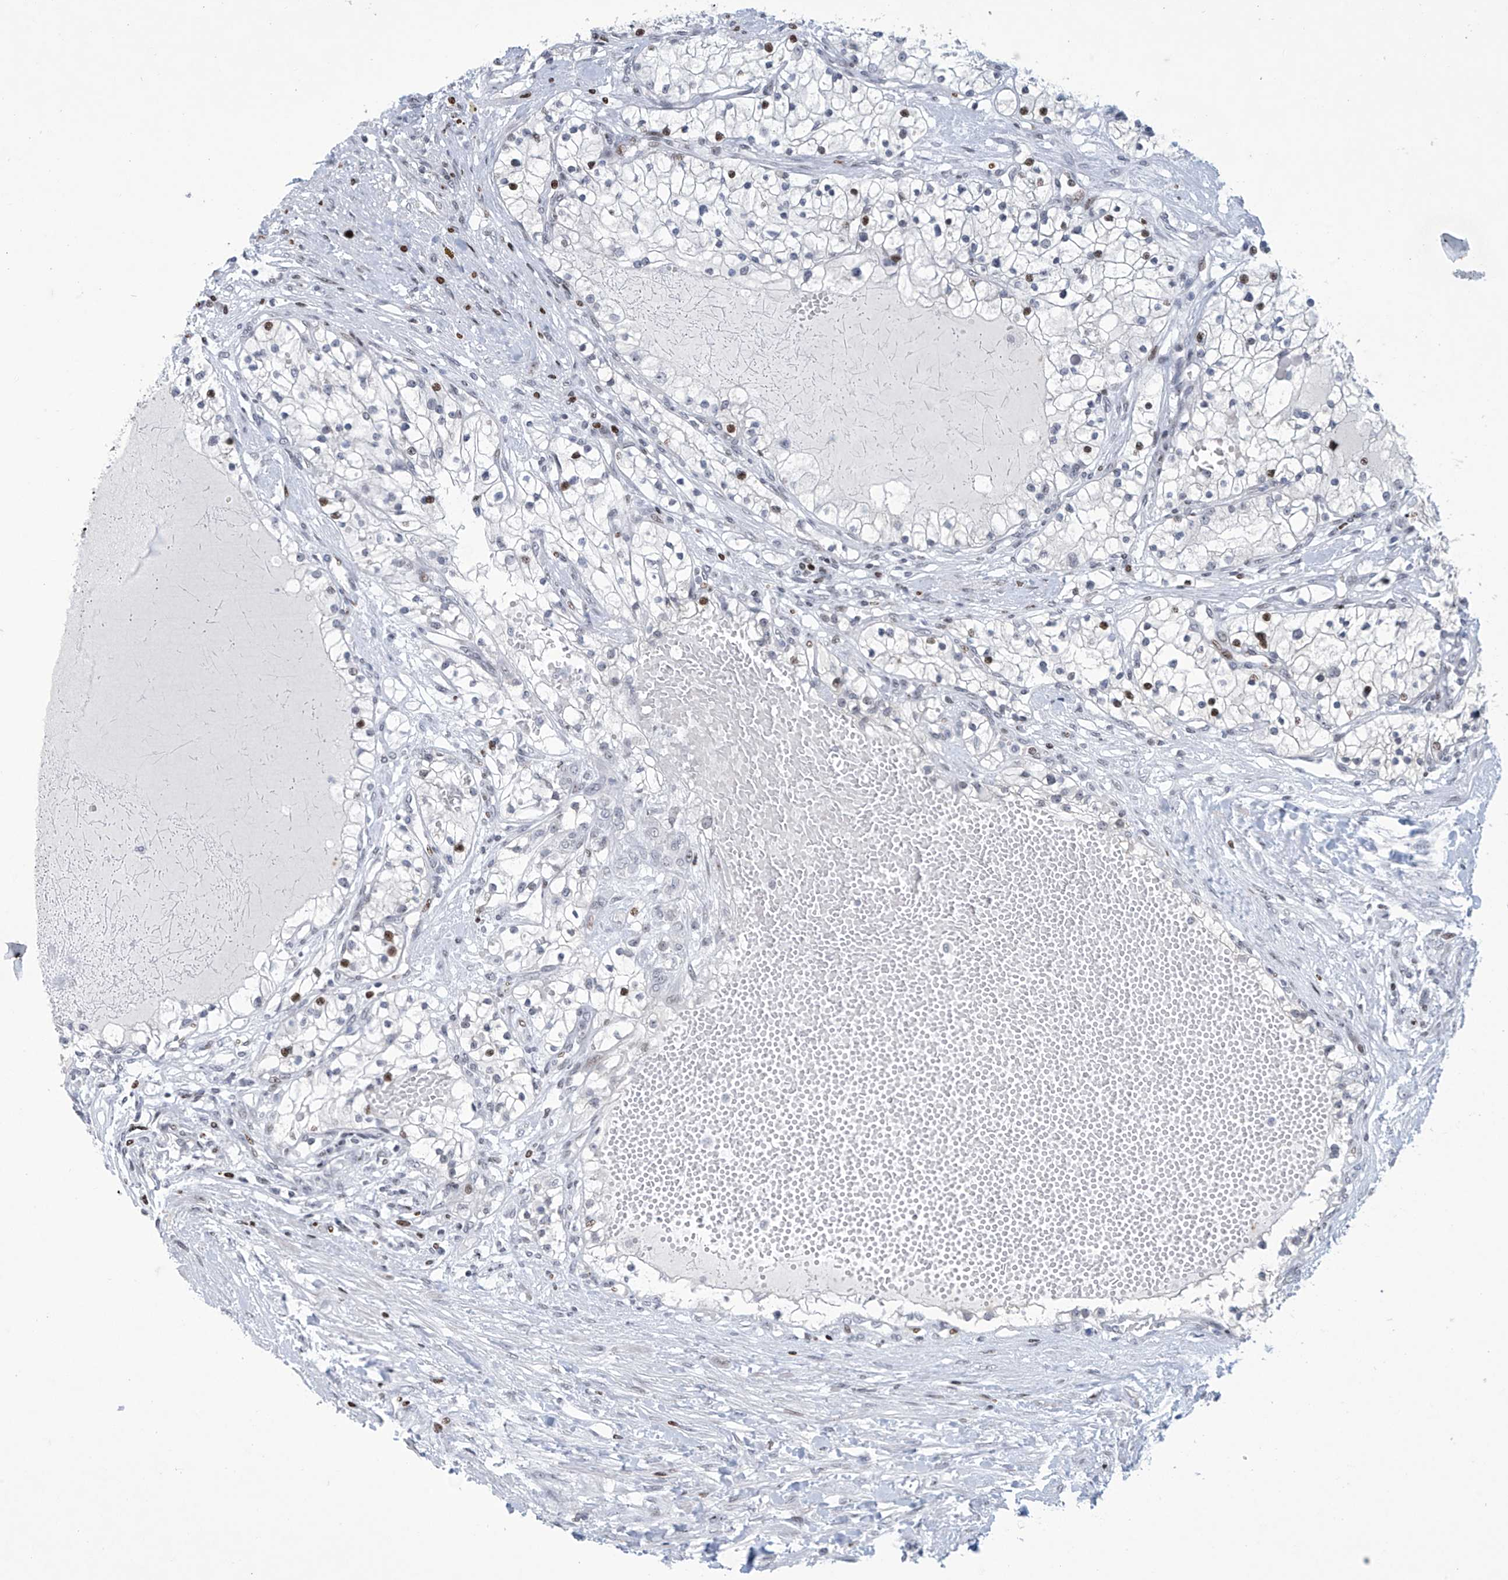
{"staining": {"intensity": "moderate", "quantity": "<25%", "location": "nuclear"}, "tissue": "renal cancer", "cell_type": "Tumor cells", "image_type": "cancer", "snomed": [{"axis": "morphology", "description": "Normal tissue, NOS"}, {"axis": "morphology", "description": "Adenocarcinoma, NOS"}, {"axis": "topography", "description": "Kidney"}], "caption": "Renal cancer (adenocarcinoma) stained with IHC exhibits moderate nuclear expression in about <25% of tumor cells.", "gene": "RFX7", "patient": {"sex": "male", "age": 68}}